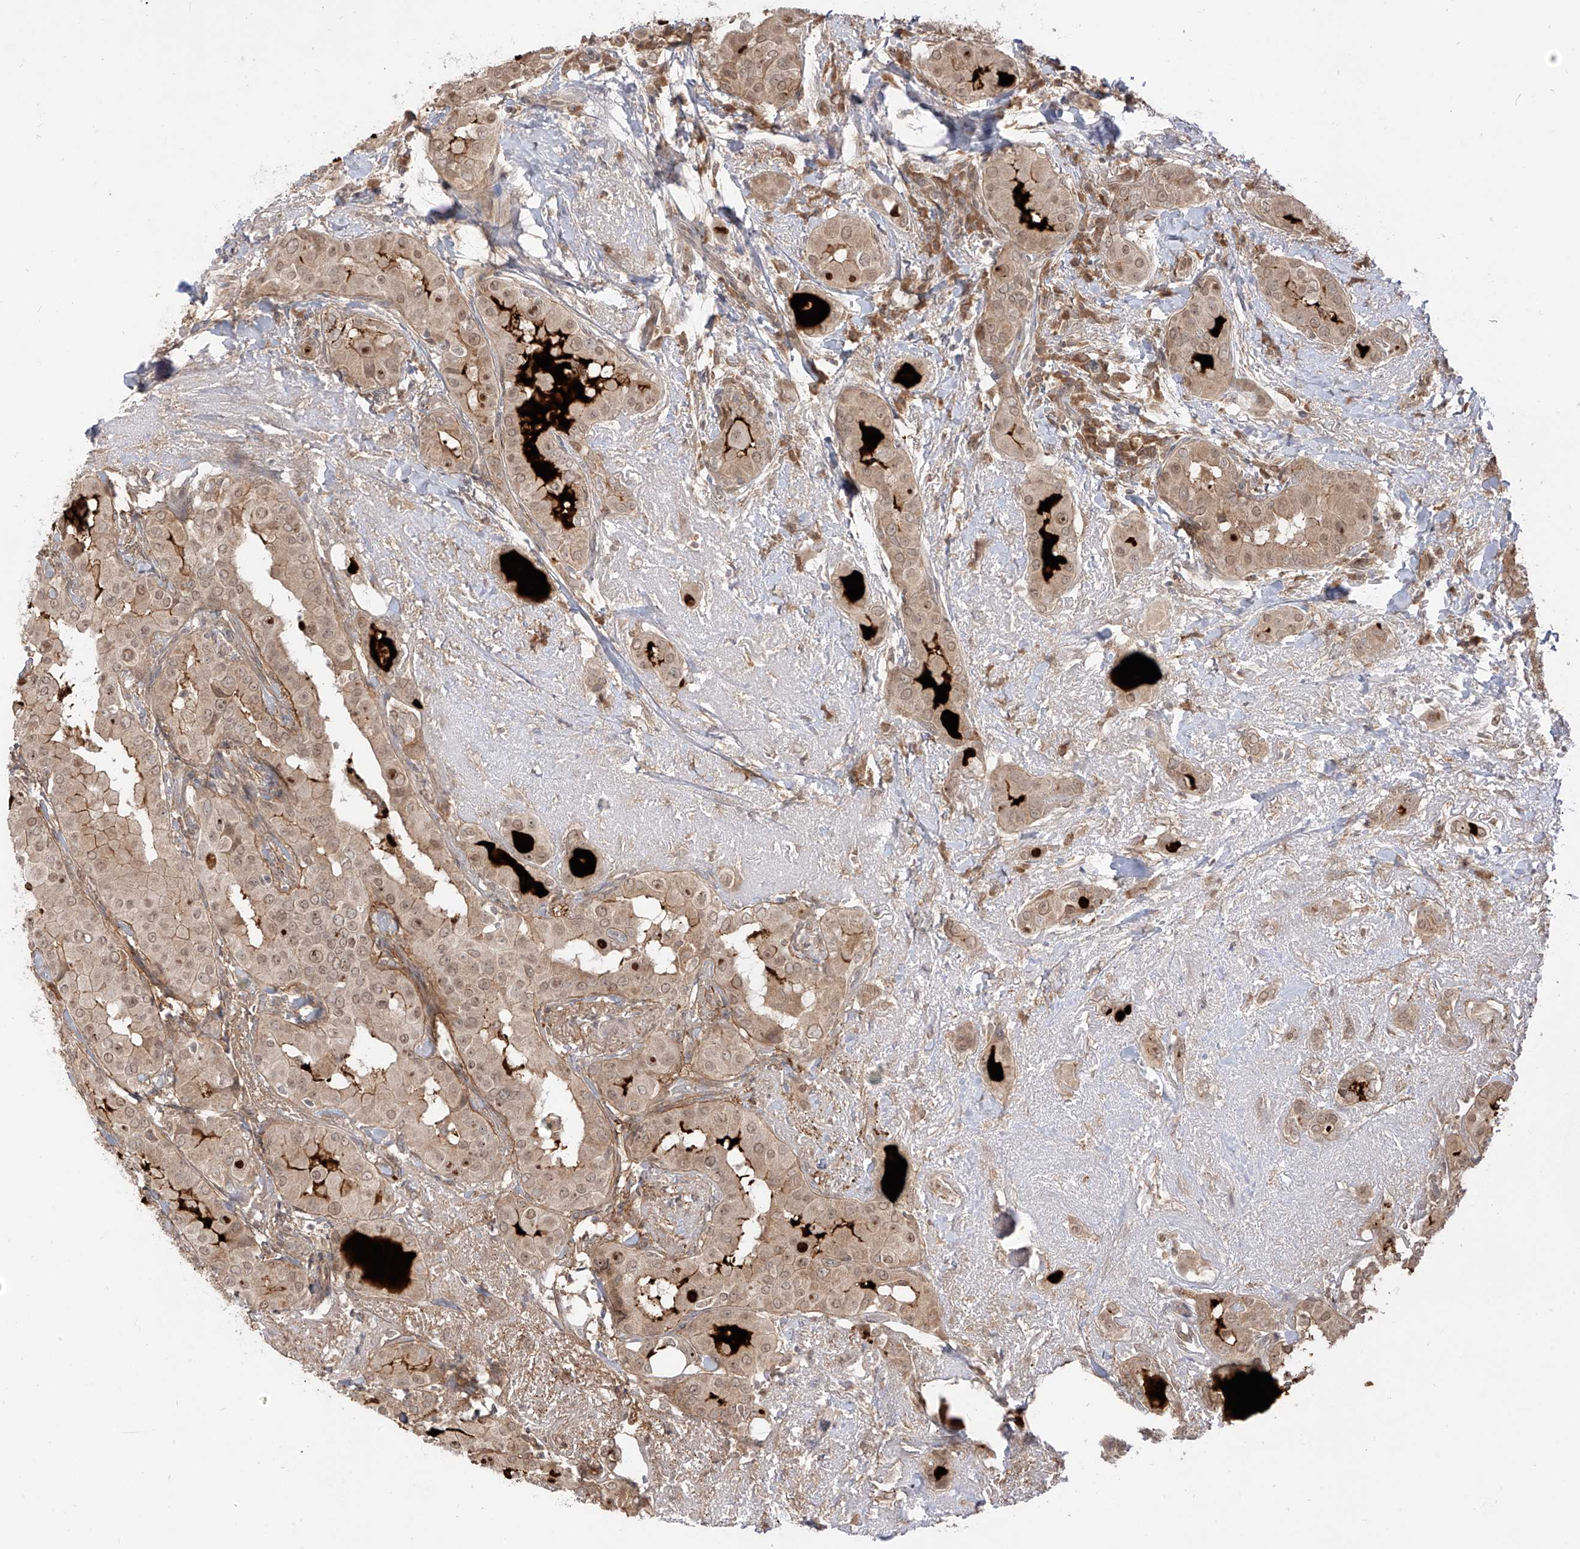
{"staining": {"intensity": "weak", "quantity": ">75%", "location": "cytoplasmic/membranous,nuclear"}, "tissue": "thyroid cancer", "cell_type": "Tumor cells", "image_type": "cancer", "snomed": [{"axis": "morphology", "description": "Papillary adenocarcinoma, NOS"}, {"axis": "topography", "description": "Thyroid gland"}], "caption": "Thyroid papillary adenocarcinoma stained with DAB (3,3'-diaminobenzidine) immunohistochemistry (IHC) exhibits low levels of weak cytoplasmic/membranous and nuclear expression in approximately >75% of tumor cells. The staining was performed using DAB (3,3'-diaminobenzidine) to visualize the protein expression in brown, while the nuclei were stained in blue with hematoxylin (Magnification: 20x).", "gene": "LCOR", "patient": {"sex": "male", "age": 33}}